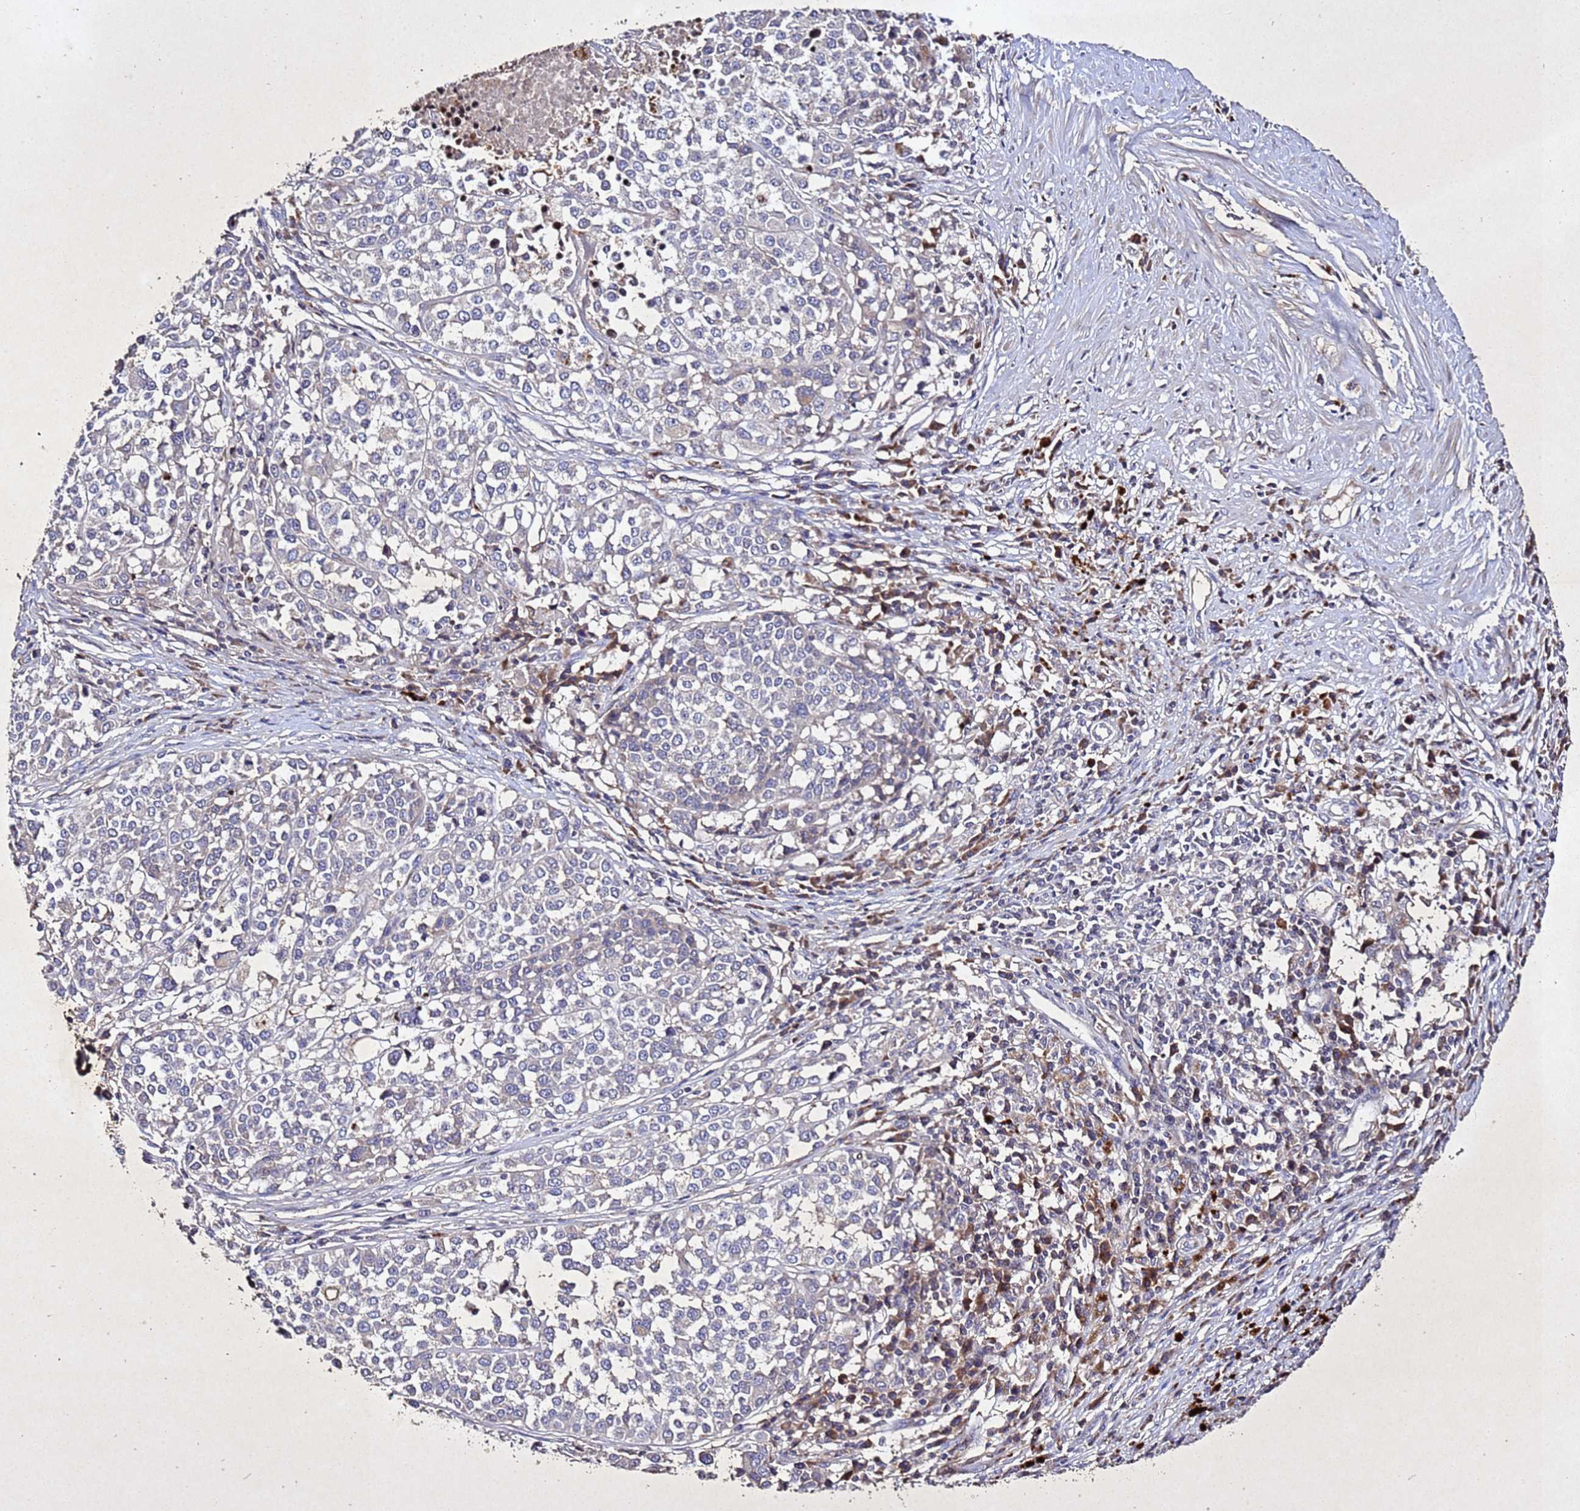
{"staining": {"intensity": "negative", "quantity": "none", "location": "none"}, "tissue": "melanoma", "cell_type": "Tumor cells", "image_type": "cancer", "snomed": [{"axis": "morphology", "description": "Malignant melanoma, Metastatic site"}, {"axis": "topography", "description": "Lymph node"}], "caption": "This is an immunohistochemistry micrograph of malignant melanoma (metastatic site). There is no expression in tumor cells.", "gene": "SV2B", "patient": {"sex": "male", "age": 44}}